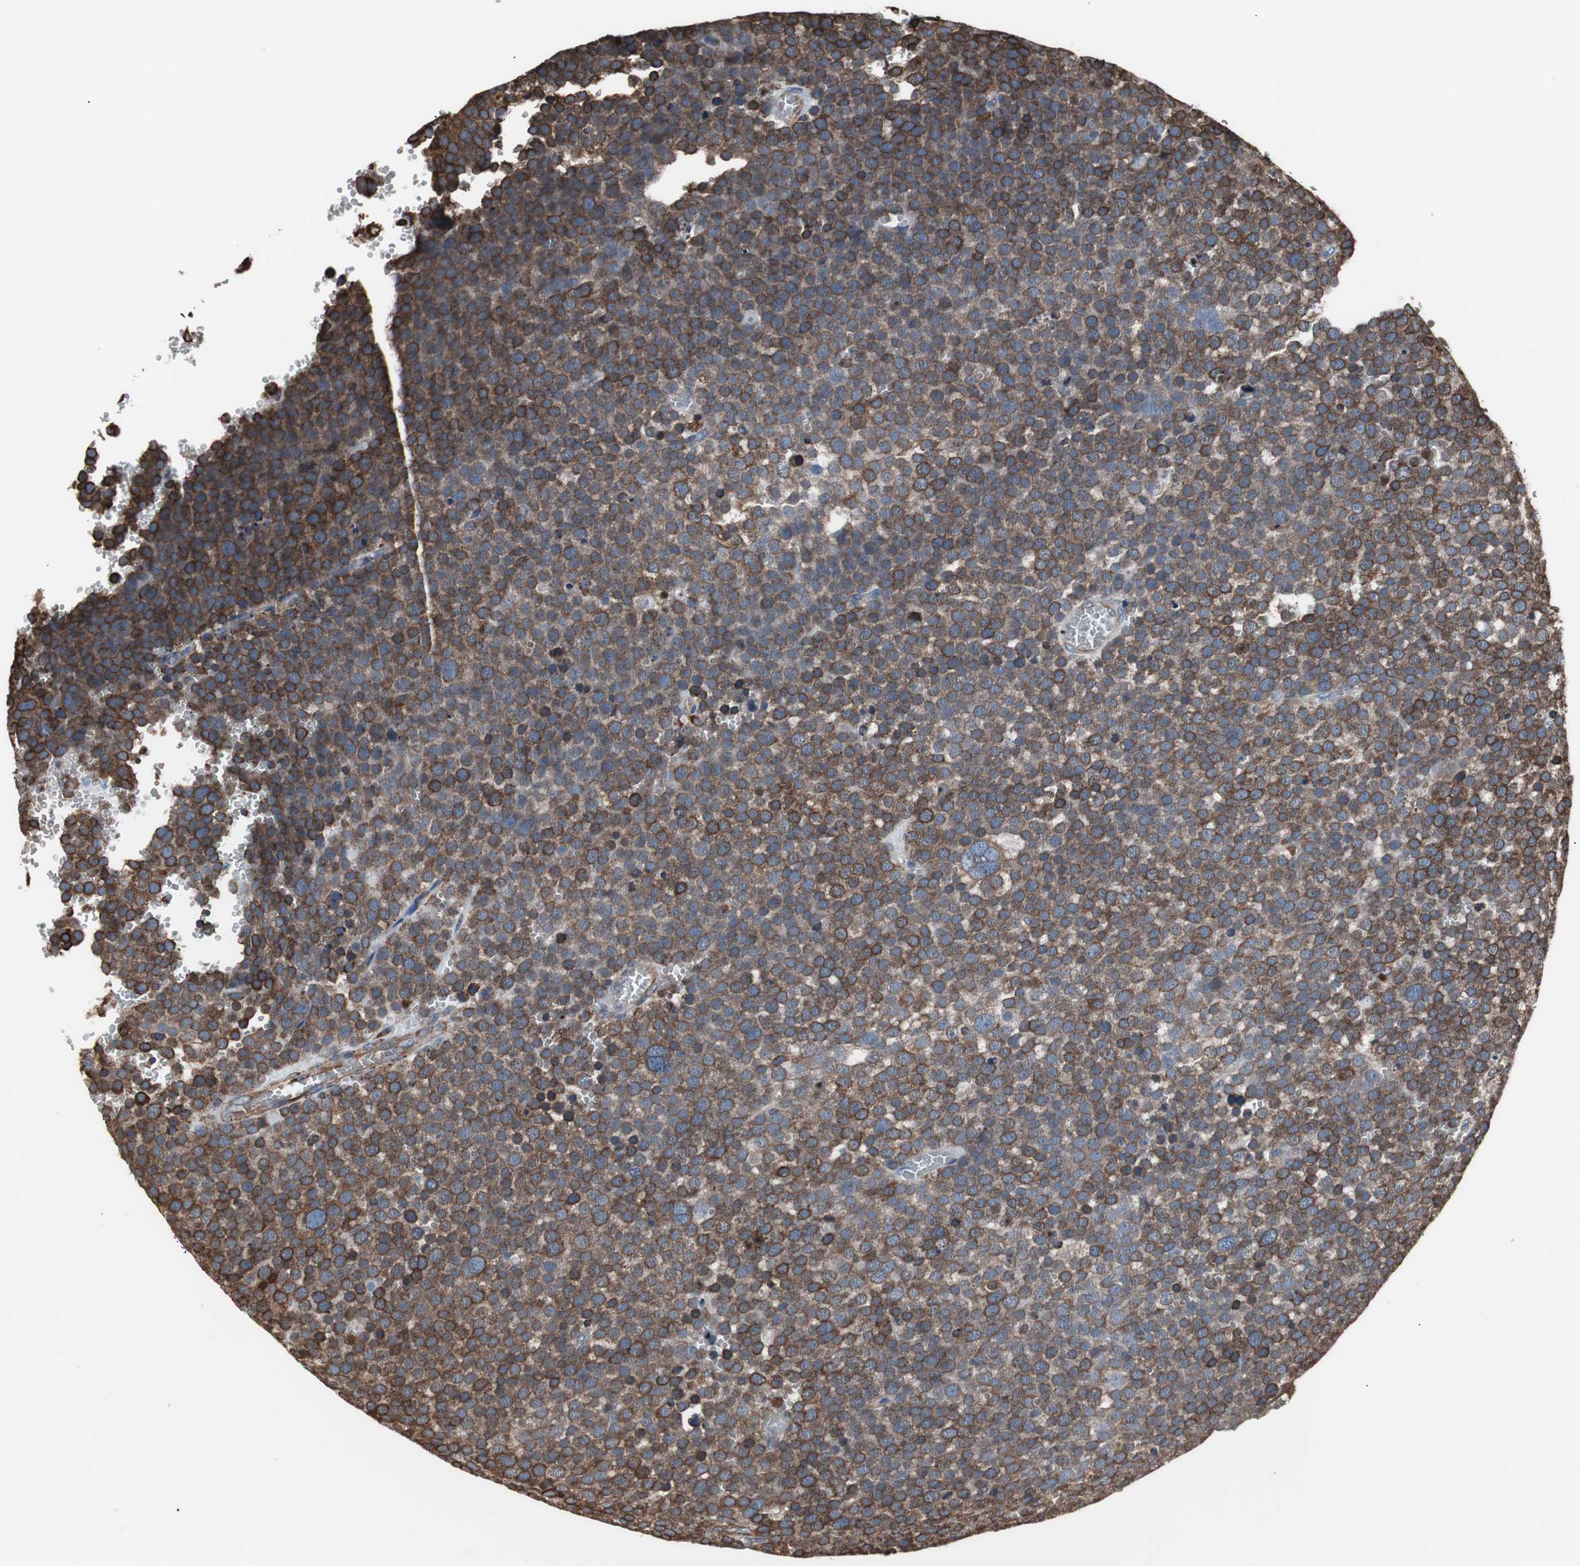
{"staining": {"intensity": "strong", "quantity": ">75%", "location": "cytoplasmic/membranous"}, "tissue": "testis cancer", "cell_type": "Tumor cells", "image_type": "cancer", "snomed": [{"axis": "morphology", "description": "Seminoma, NOS"}, {"axis": "topography", "description": "Testis"}], "caption": "Immunohistochemical staining of testis cancer (seminoma) displays strong cytoplasmic/membranous protein positivity in about >75% of tumor cells.", "gene": "CALU", "patient": {"sex": "male", "age": 71}}